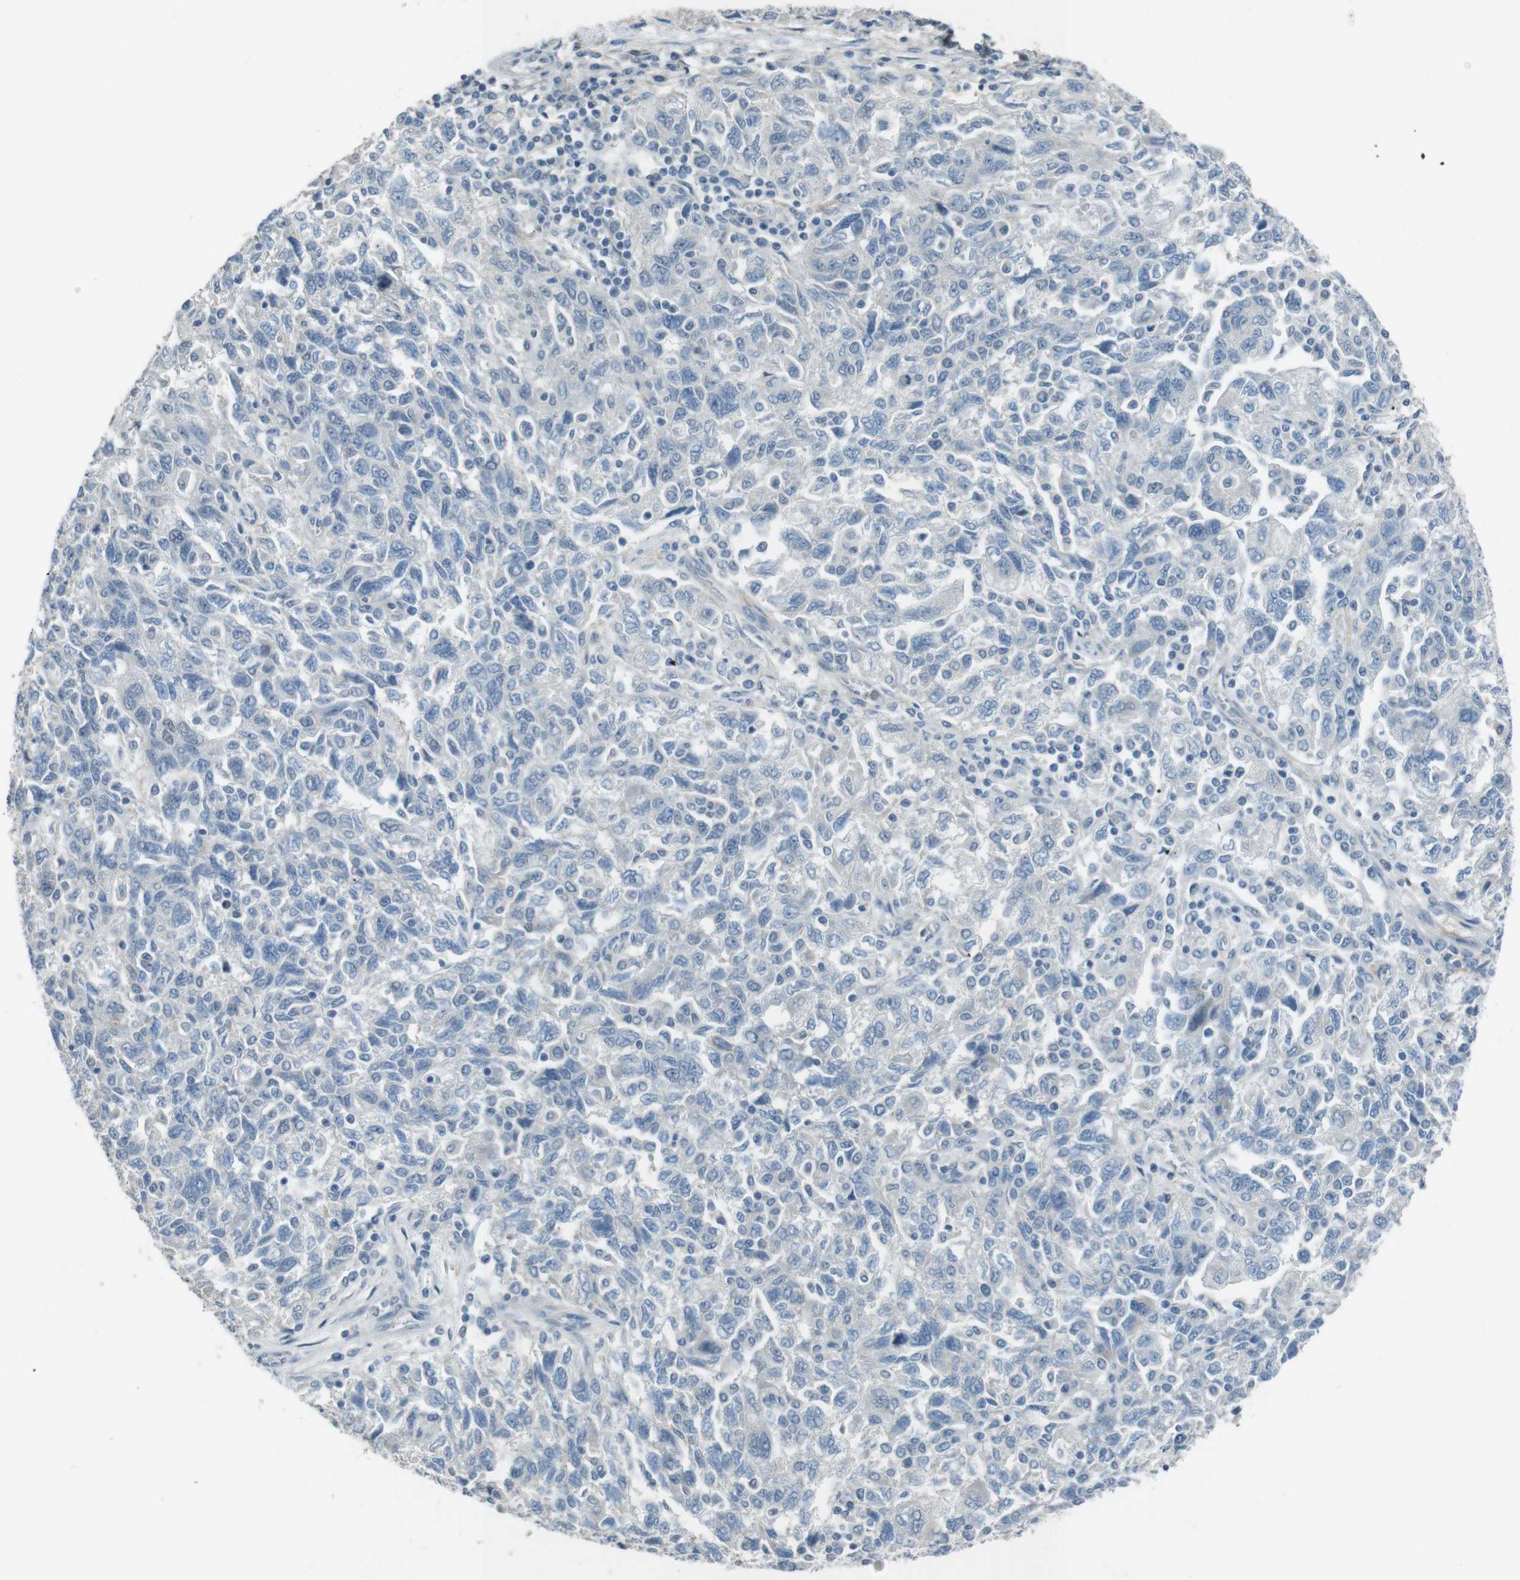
{"staining": {"intensity": "negative", "quantity": "none", "location": "none"}, "tissue": "ovarian cancer", "cell_type": "Tumor cells", "image_type": "cancer", "snomed": [{"axis": "morphology", "description": "Carcinoma, NOS"}, {"axis": "morphology", "description": "Cystadenocarcinoma, serous, NOS"}, {"axis": "topography", "description": "Ovary"}], "caption": "Tumor cells show no significant expression in carcinoma (ovarian).", "gene": "ENTPD7", "patient": {"sex": "female", "age": 69}}